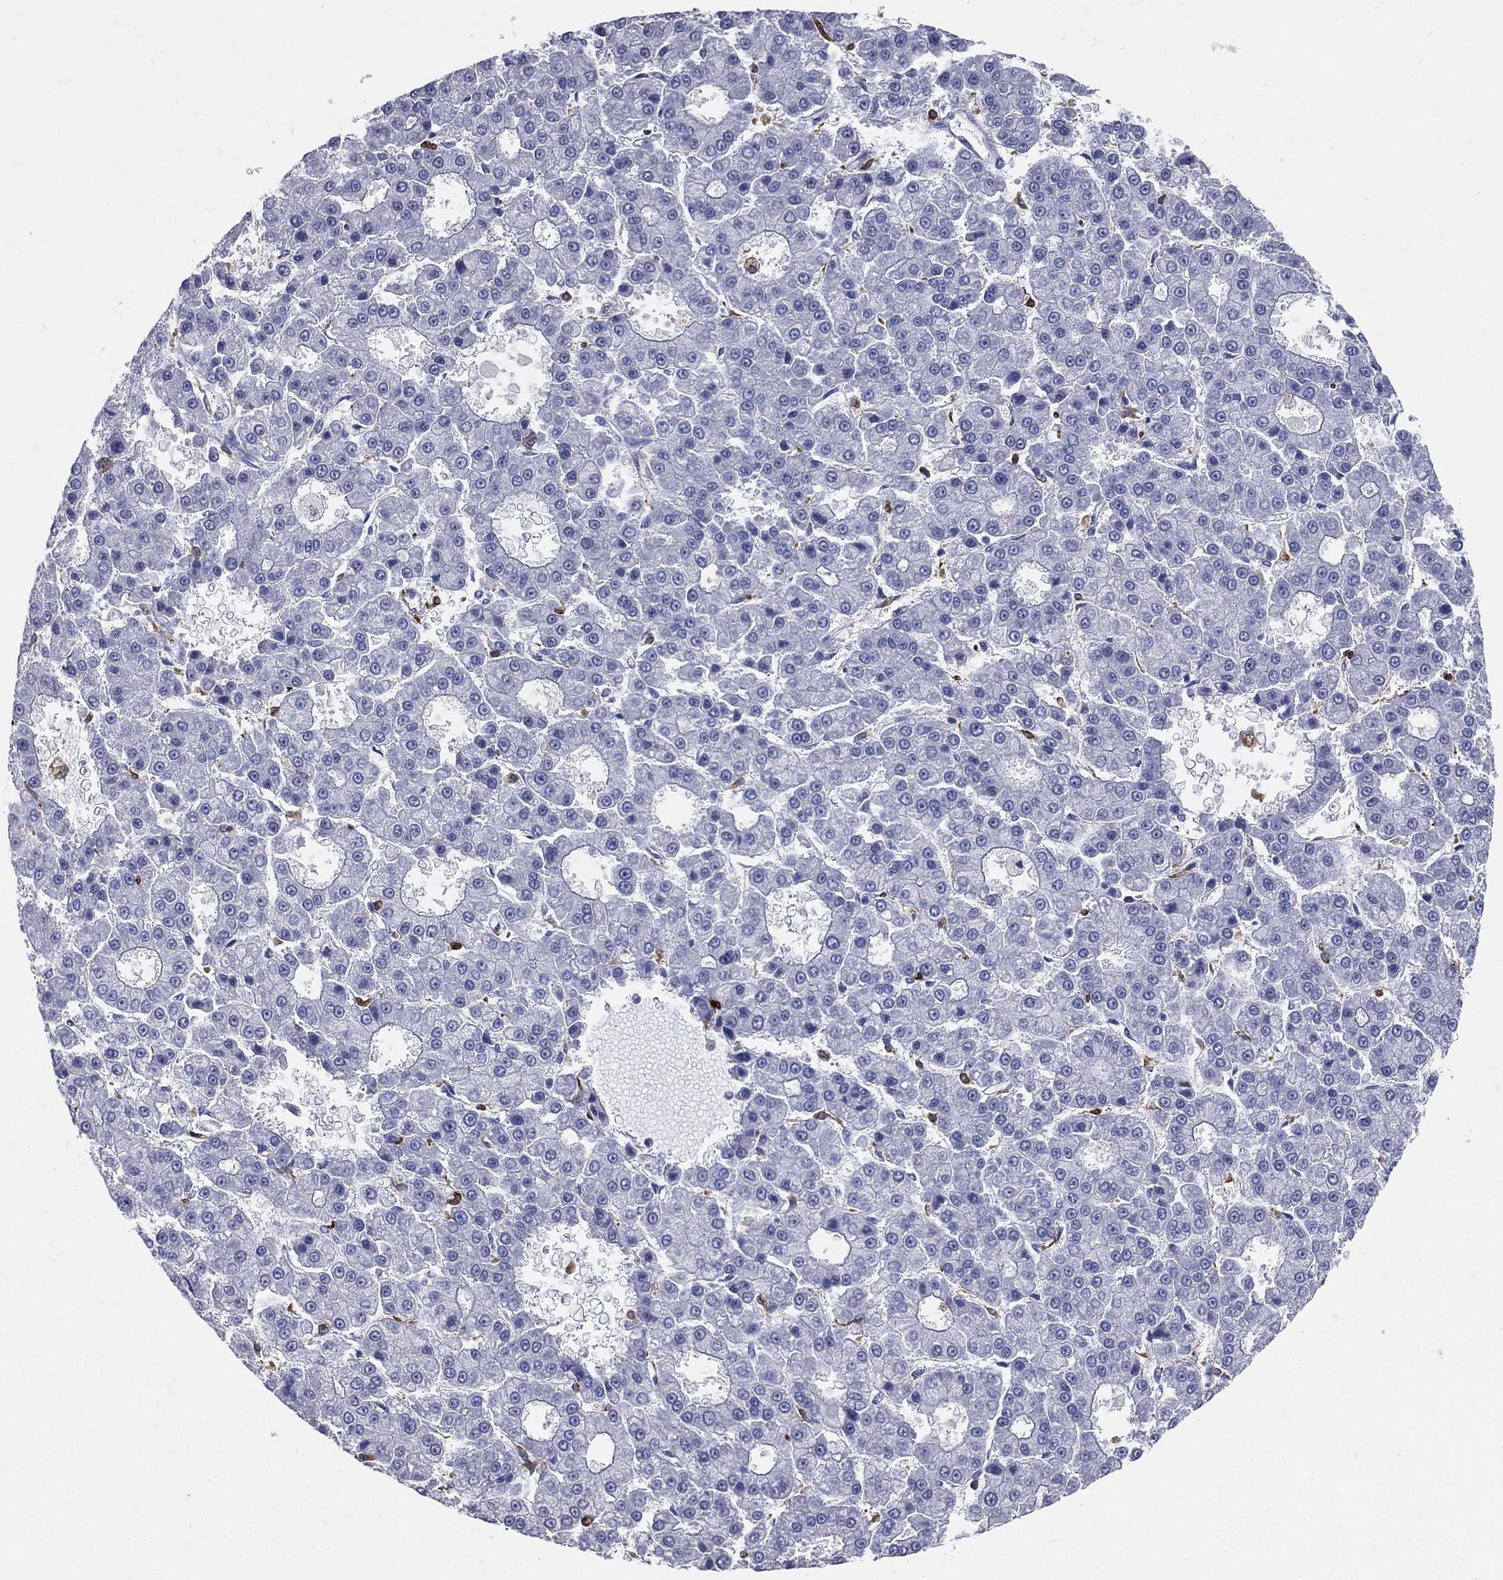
{"staining": {"intensity": "negative", "quantity": "none", "location": "none"}, "tissue": "liver cancer", "cell_type": "Tumor cells", "image_type": "cancer", "snomed": [{"axis": "morphology", "description": "Carcinoma, Hepatocellular, NOS"}, {"axis": "topography", "description": "Liver"}], "caption": "Tumor cells are negative for brown protein staining in liver hepatocellular carcinoma.", "gene": "CD74", "patient": {"sex": "male", "age": 70}}